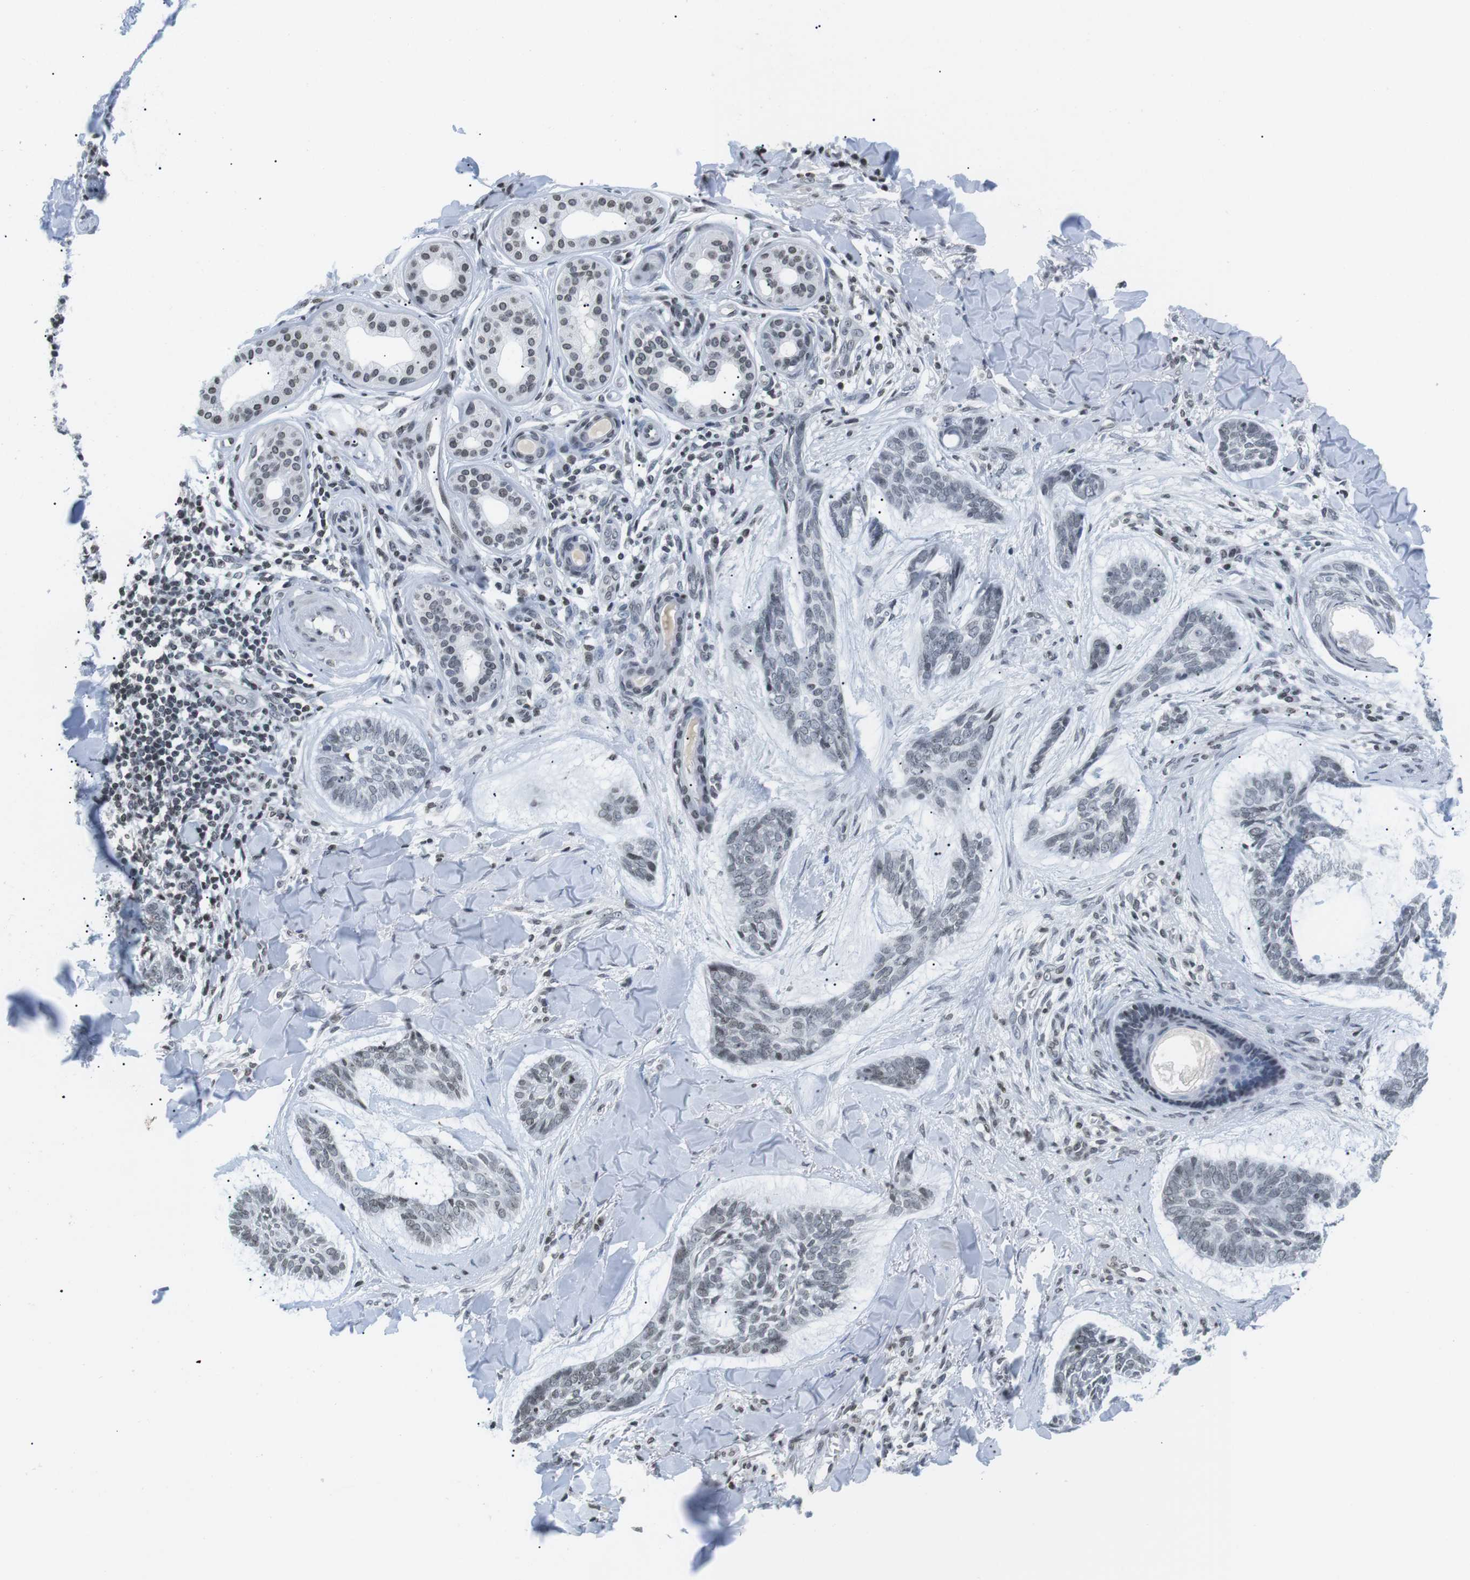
{"staining": {"intensity": "weak", "quantity": "<25%", "location": "nuclear"}, "tissue": "skin cancer", "cell_type": "Tumor cells", "image_type": "cancer", "snomed": [{"axis": "morphology", "description": "Basal cell carcinoma"}, {"axis": "topography", "description": "Skin"}], "caption": "Immunohistochemical staining of skin cancer displays no significant expression in tumor cells. Nuclei are stained in blue.", "gene": "E2F2", "patient": {"sex": "male", "age": 43}}